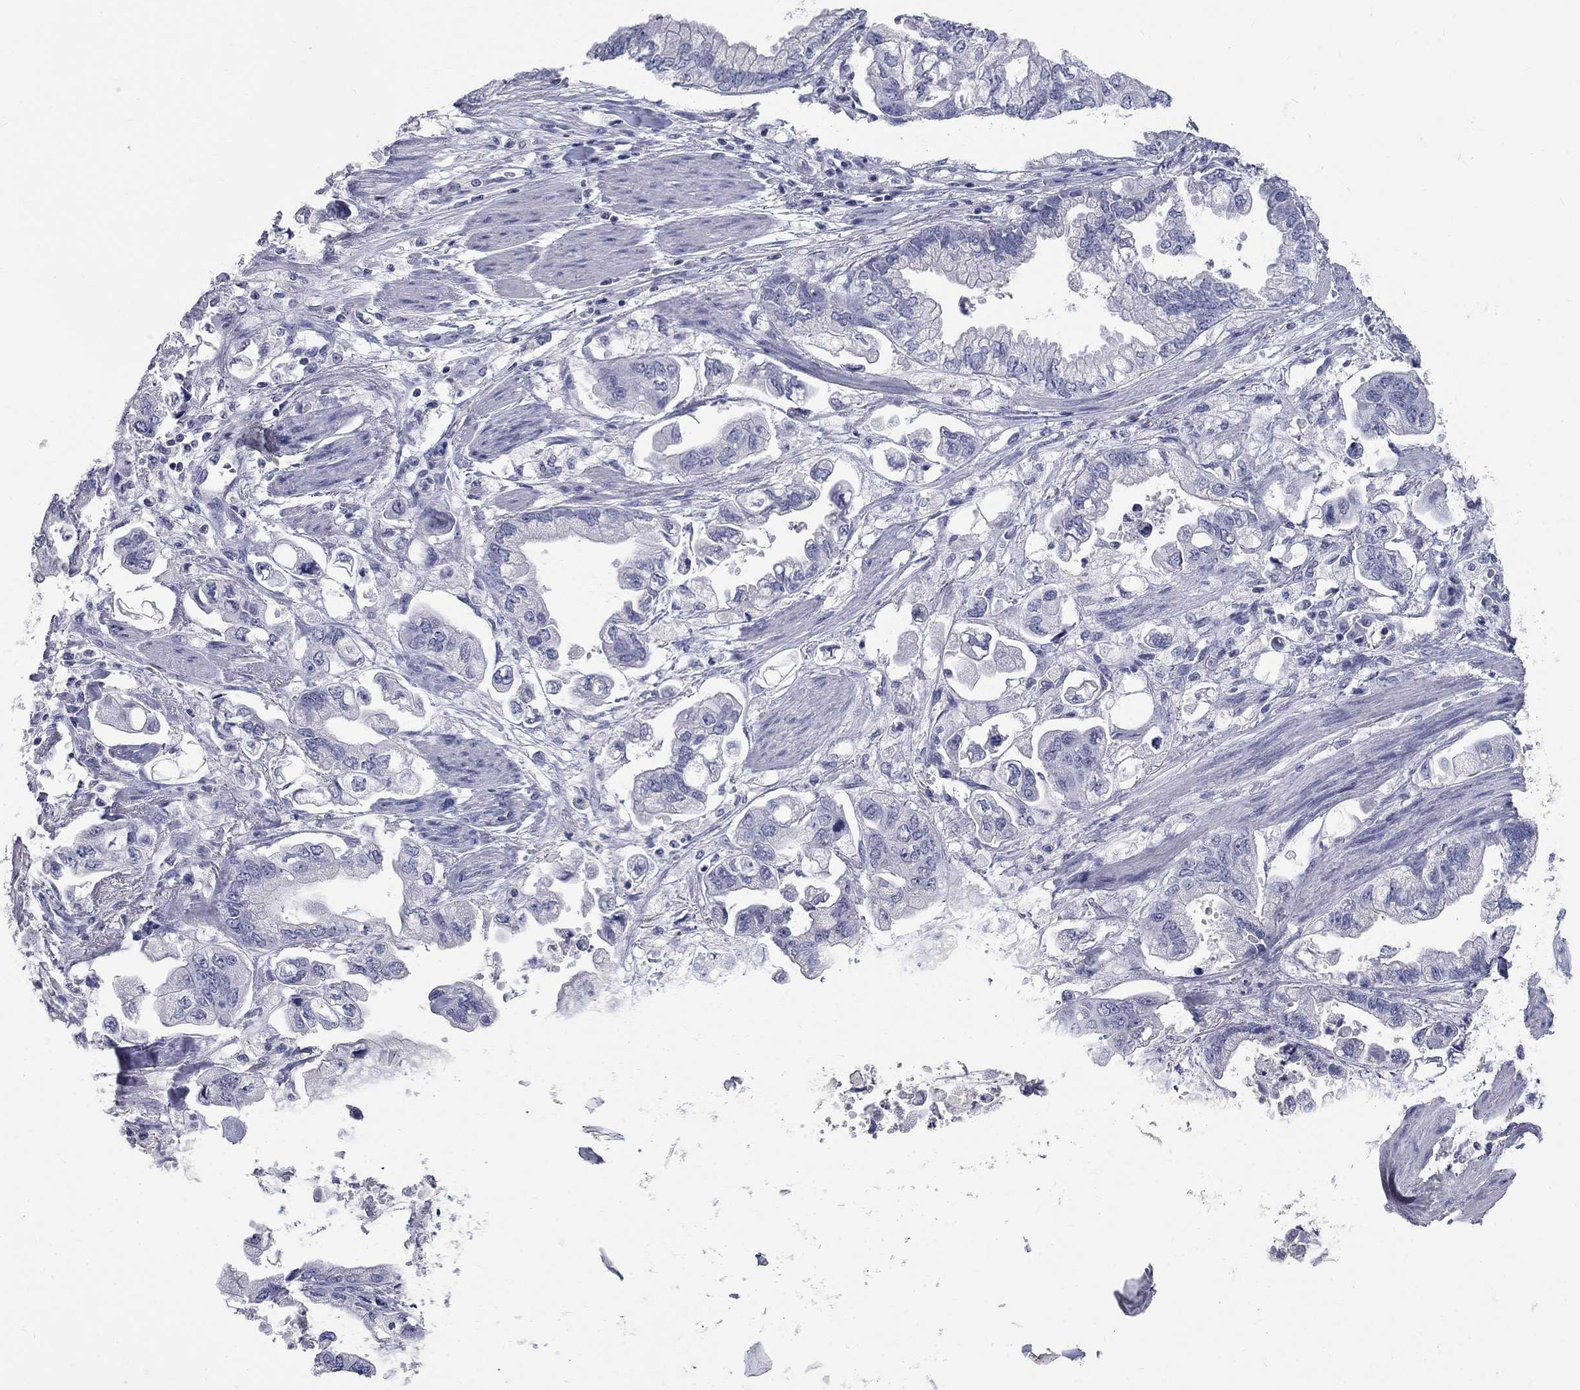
{"staining": {"intensity": "negative", "quantity": "none", "location": "none"}, "tissue": "stomach cancer", "cell_type": "Tumor cells", "image_type": "cancer", "snomed": [{"axis": "morphology", "description": "Normal tissue, NOS"}, {"axis": "morphology", "description": "Adenocarcinoma, NOS"}, {"axis": "topography", "description": "Stomach"}], "caption": "The micrograph reveals no staining of tumor cells in adenocarcinoma (stomach).", "gene": "PTH1R", "patient": {"sex": "male", "age": 62}}